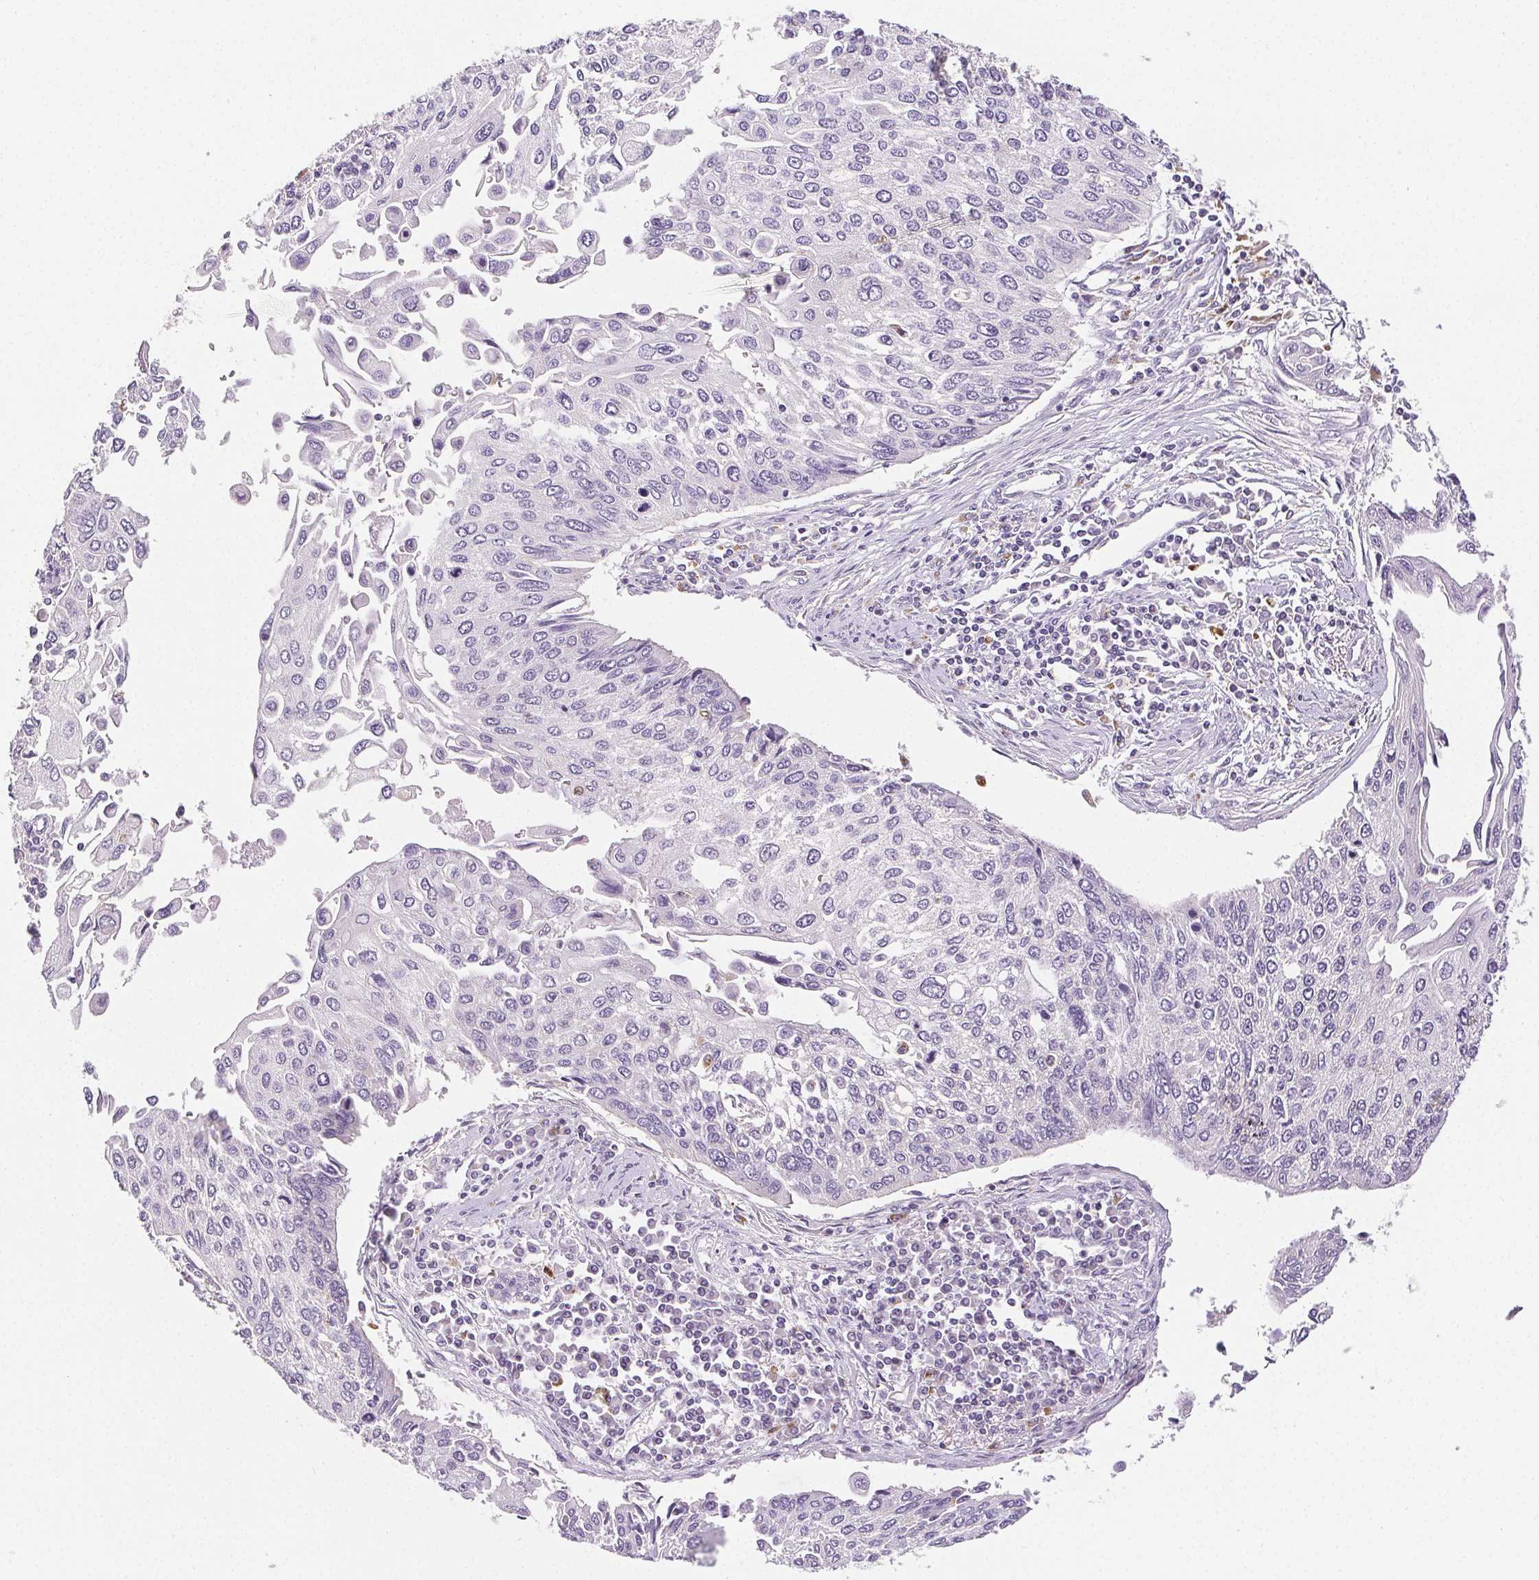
{"staining": {"intensity": "negative", "quantity": "none", "location": "none"}, "tissue": "lung cancer", "cell_type": "Tumor cells", "image_type": "cancer", "snomed": [{"axis": "morphology", "description": "Squamous cell carcinoma, NOS"}, {"axis": "morphology", "description": "Squamous cell carcinoma, metastatic, NOS"}, {"axis": "topography", "description": "Lung"}], "caption": "Tumor cells are negative for brown protein staining in lung cancer.", "gene": "LIPA", "patient": {"sex": "male", "age": 63}}